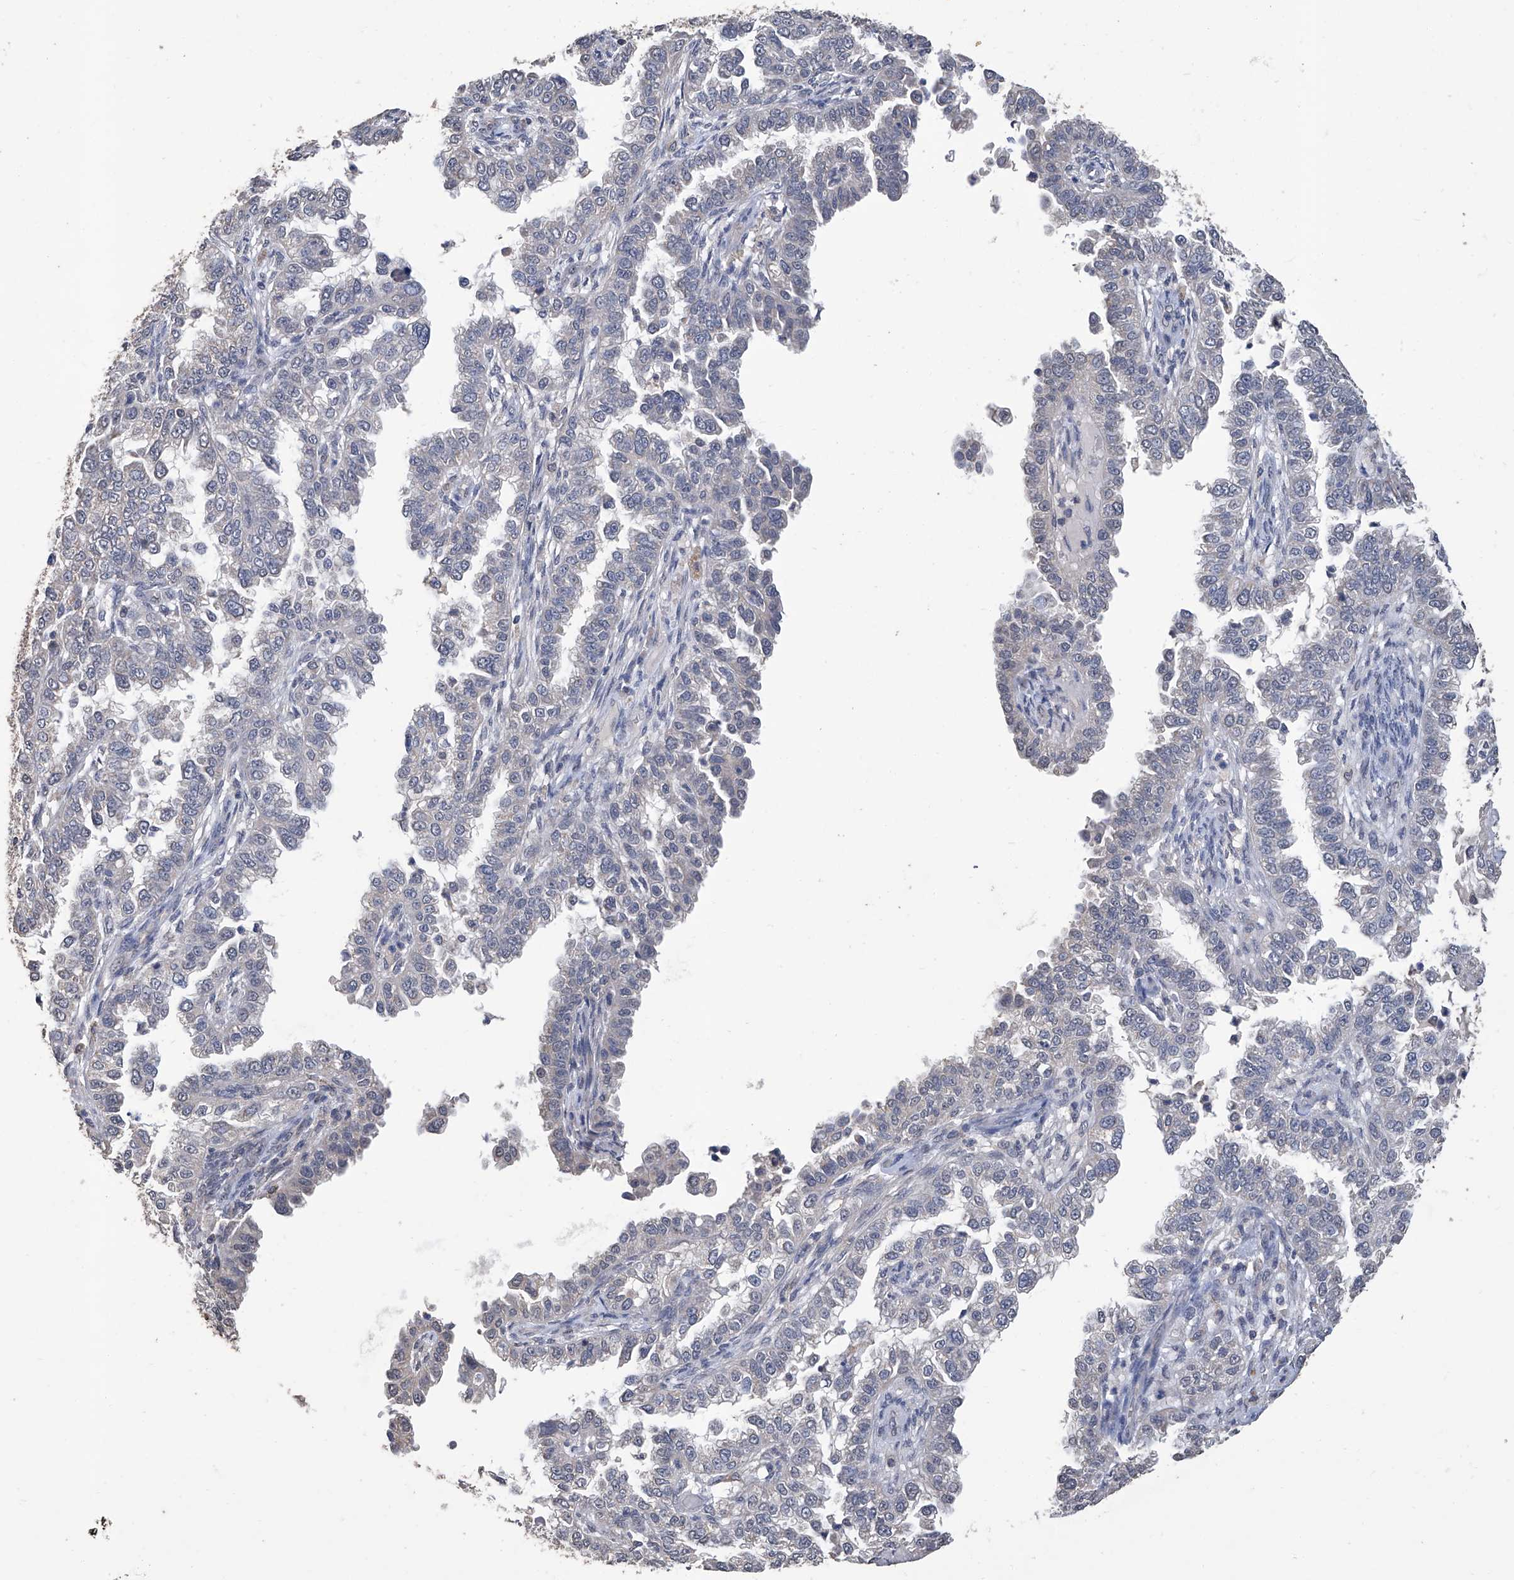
{"staining": {"intensity": "negative", "quantity": "none", "location": "none"}, "tissue": "endometrial cancer", "cell_type": "Tumor cells", "image_type": "cancer", "snomed": [{"axis": "morphology", "description": "Adenocarcinoma, NOS"}, {"axis": "topography", "description": "Endometrium"}], "caption": "High magnification brightfield microscopy of adenocarcinoma (endometrial) stained with DAB (3,3'-diaminobenzidine) (brown) and counterstained with hematoxylin (blue): tumor cells show no significant positivity. (DAB (3,3'-diaminobenzidine) immunohistochemistry with hematoxylin counter stain).", "gene": "GPT", "patient": {"sex": "female", "age": 85}}